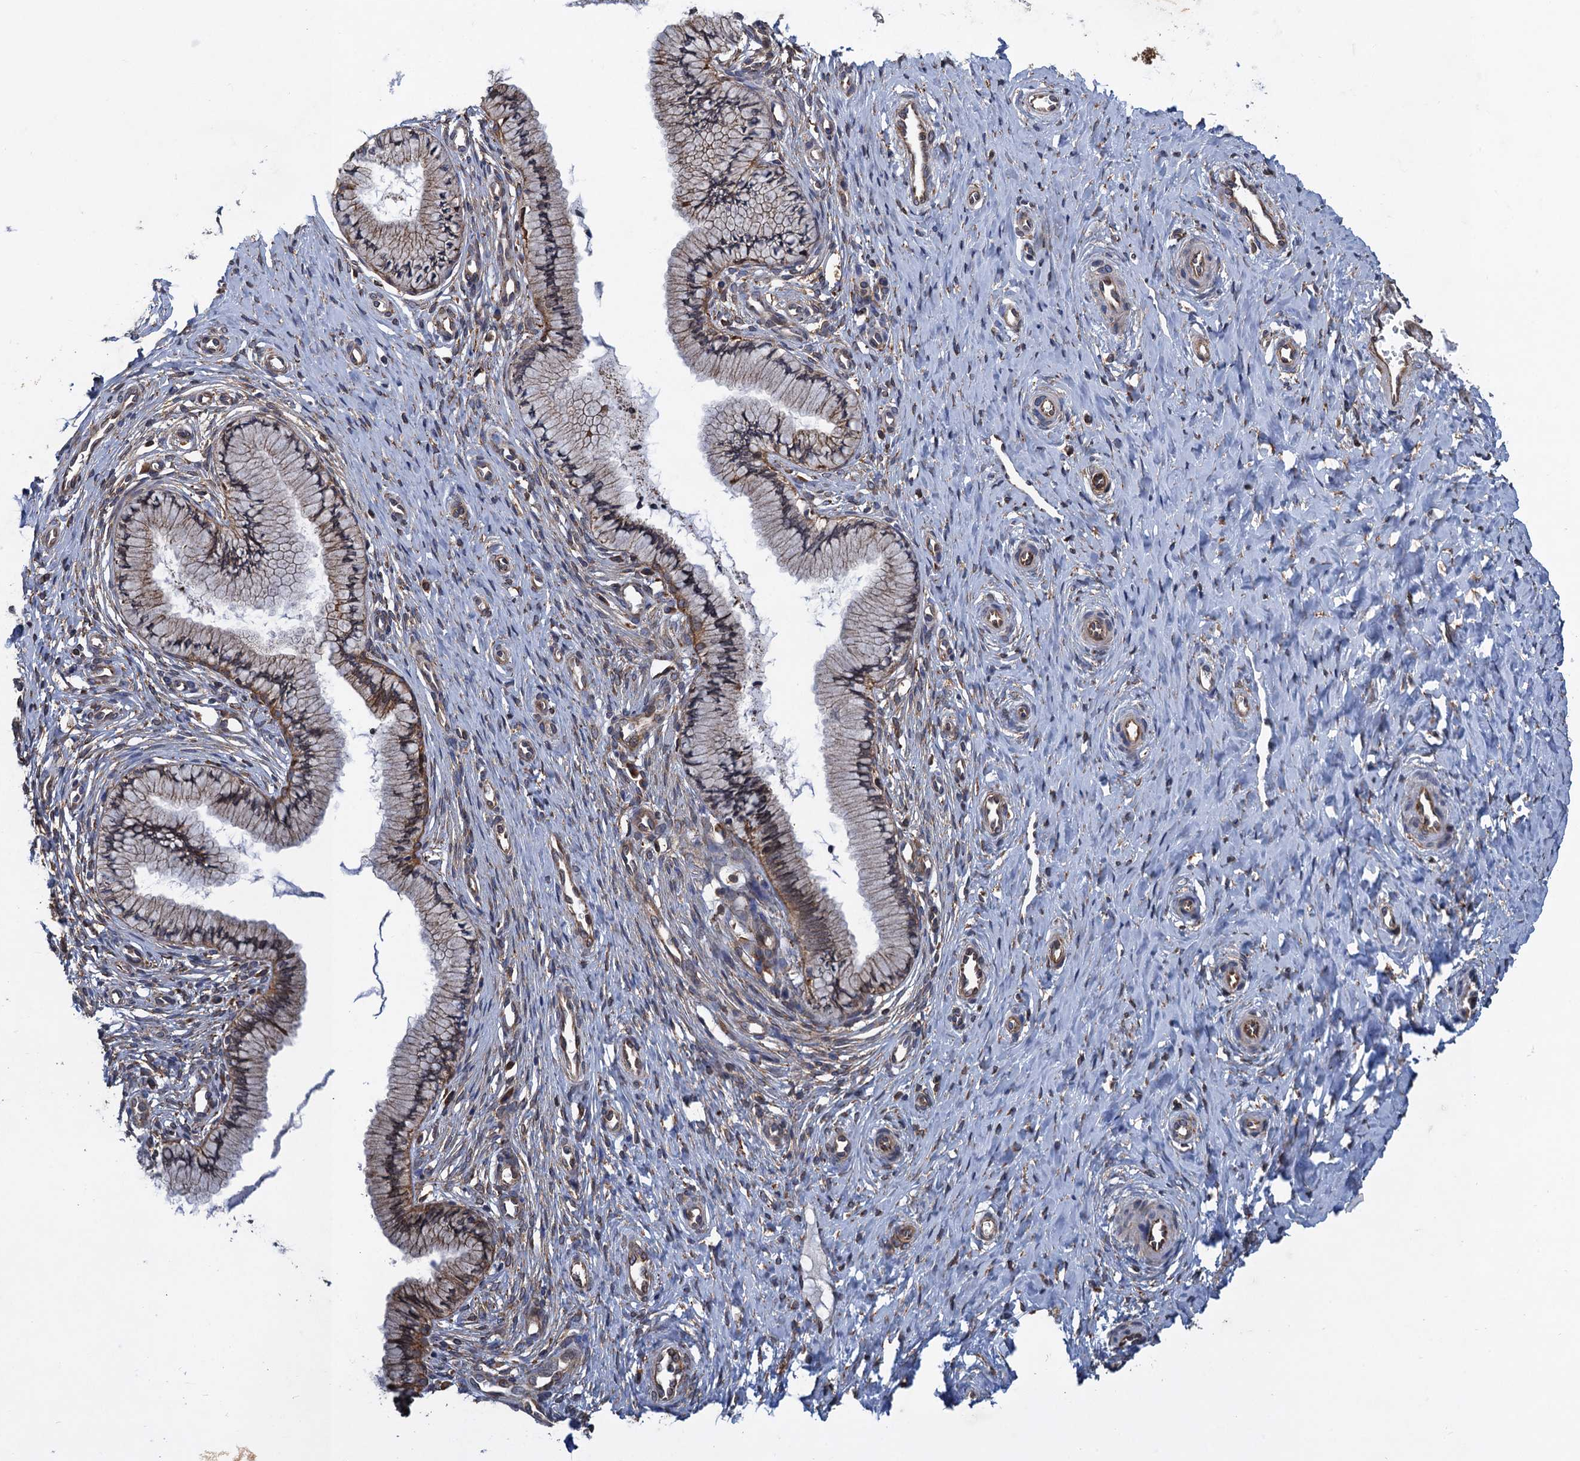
{"staining": {"intensity": "moderate", "quantity": ">75%", "location": "cytoplasmic/membranous"}, "tissue": "cervix", "cell_type": "Glandular cells", "image_type": "normal", "snomed": [{"axis": "morphology", "description": "Normal tissue, NOS"}, {"axis": "topography", "description": "Cervix"}], "caption": "DAB (3,3'-diaminobenzidine) immunohistochemical staining of benign human cervix shows moderate cytoplasmic/membranous protein expression in approximately >75% of glandular cells. Using DAB (3,3'-diaminobenzidine) (brown) and hematoxylin (blue) stains, captured at high magnification using brightfield microscopy.", "gene": "ARMC5", "patient": {"sex": "female", "age": 36}}